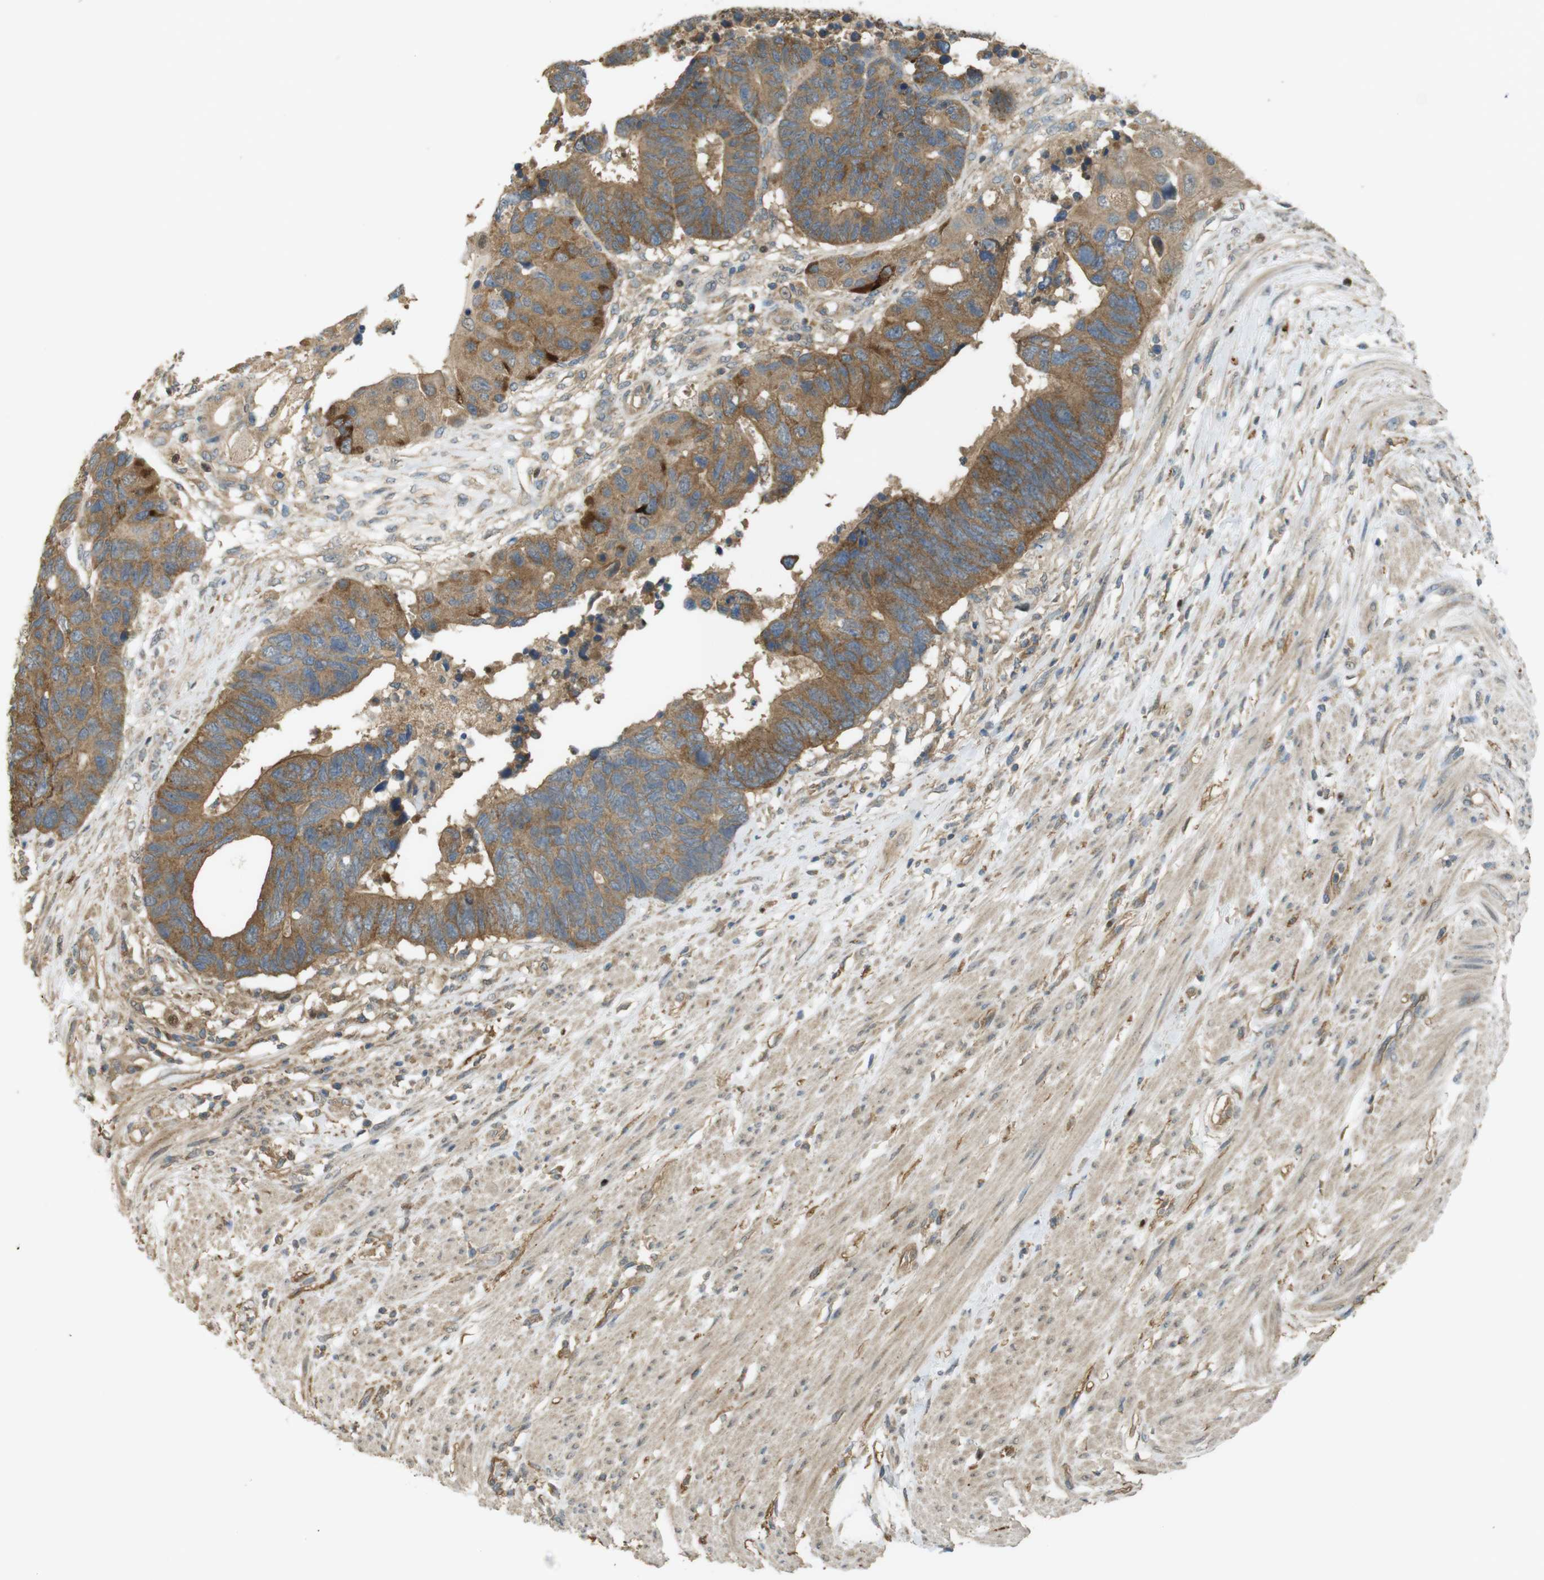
{"staining": {"intensity": "moderate", "quantity": ">75%", "location": "cytoplasmic/membranous"}, "tissue": "colorectal cancer", "cell_type": "Tumor cells", "image_type": "cancer", "snomed": [{"axis": "morphology", "description": "Adenocarcinoma, NOS"}, {"axis": "topography", "description": "Rectum"}], "caption": "Human colorectal cancer stained with a protein marker reveals moderate staining in tumor cells.", "gene": "ZDHHC20", "patient": {"sex": "male", "age": 51}}